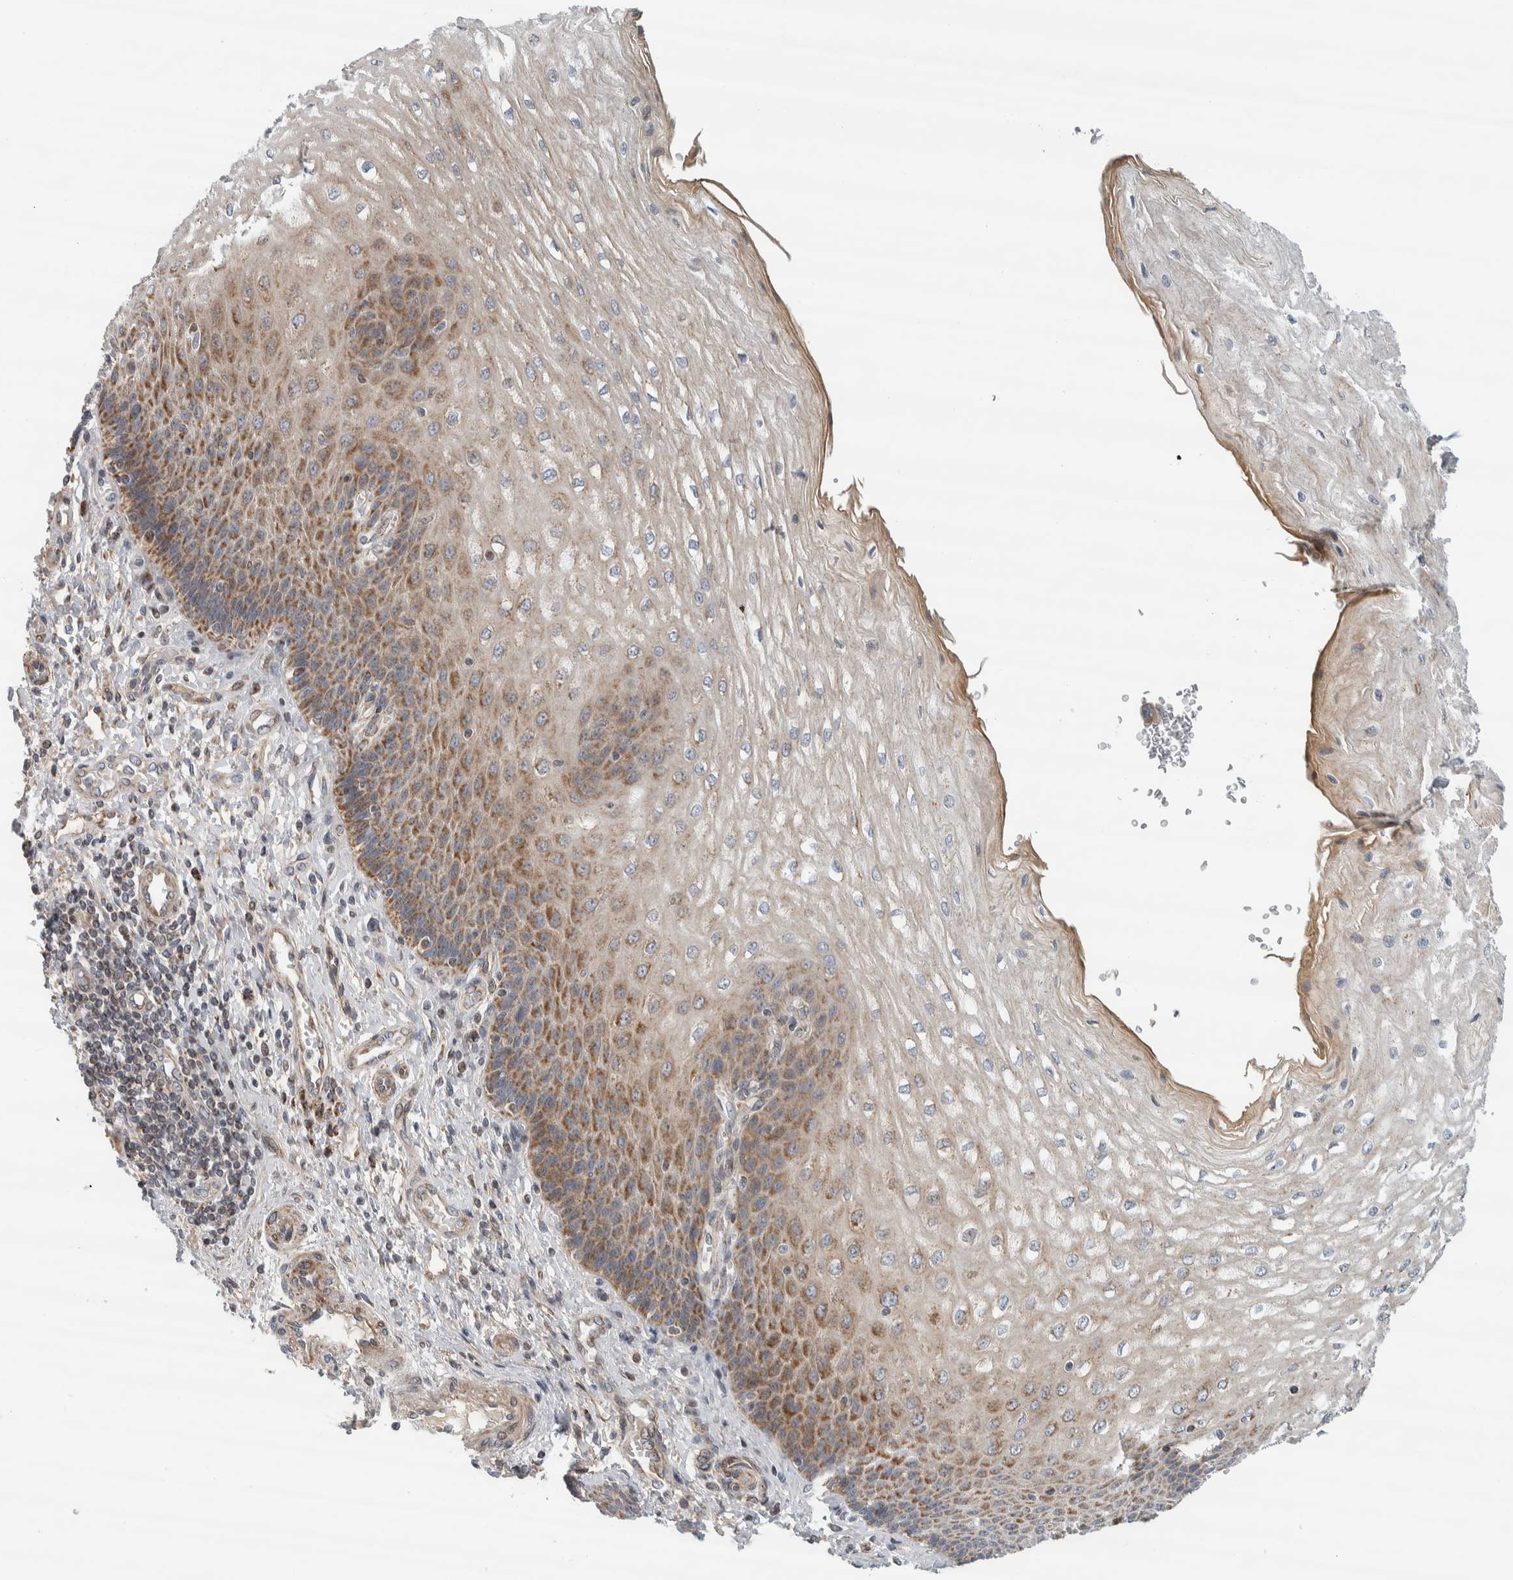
{"staining": {"intensity": "moderate", "quantity": "25%-75%", "location": "cytoplasmic/membranous"}, "tissue": "esophagus", "cell_type": "Squamous epithelial cells", "image_type": "normal", "snomed": [{"axis": "morphology", "description": "Normal tissue, NOS"}, {"axis": "topography", "description": "Esophagus"}], "caption": "High-power microscopy captured an IHC micrograph of normal esophagus, revealing moderate cytoplasmic/membranous positivity in about 25%-75% of squamous epithelial cells.", "gene": "AFP", "patient": {"sex": "male", "age": 54}}